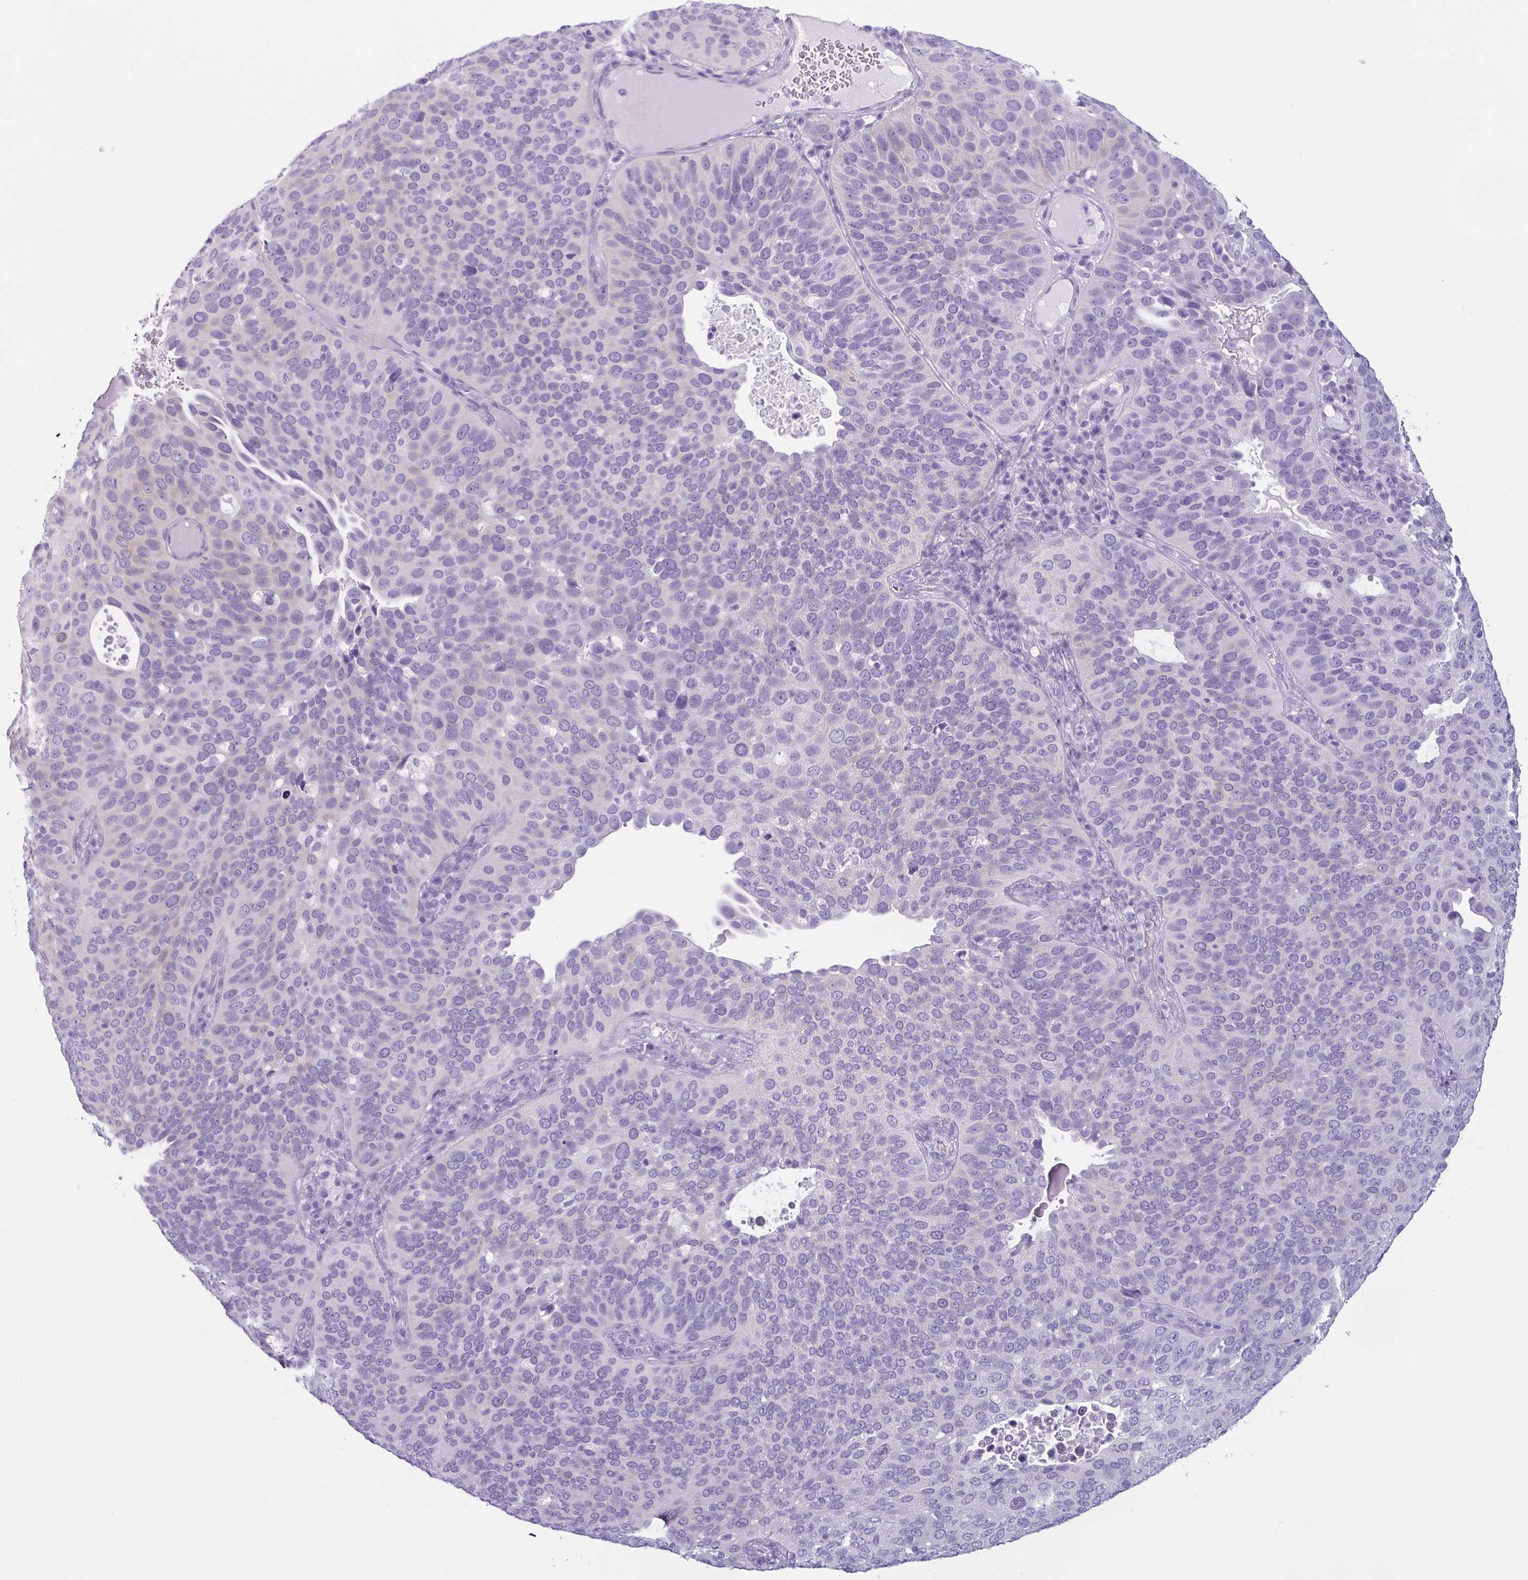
{"staining": {"intensity": "negative", "quantity": "none", "location": "none"}, "tissue": "cervical cancer", "cell_type": "Tumor cells", "image_type": "cancer", "snomed": [{"axis": "morphology", "description": "Squamous cell carcinoma, NOS"}, {"axis": "topography", "description": "Cervix"}], "caption": "Human squamous cell carcinoma (cervical) stained for a protein using immunohistochemistry (IHC) reveals no positivity in tumor cells.", "gene": "VCY1B", "patient": {"sex": "female", "age": 36}}